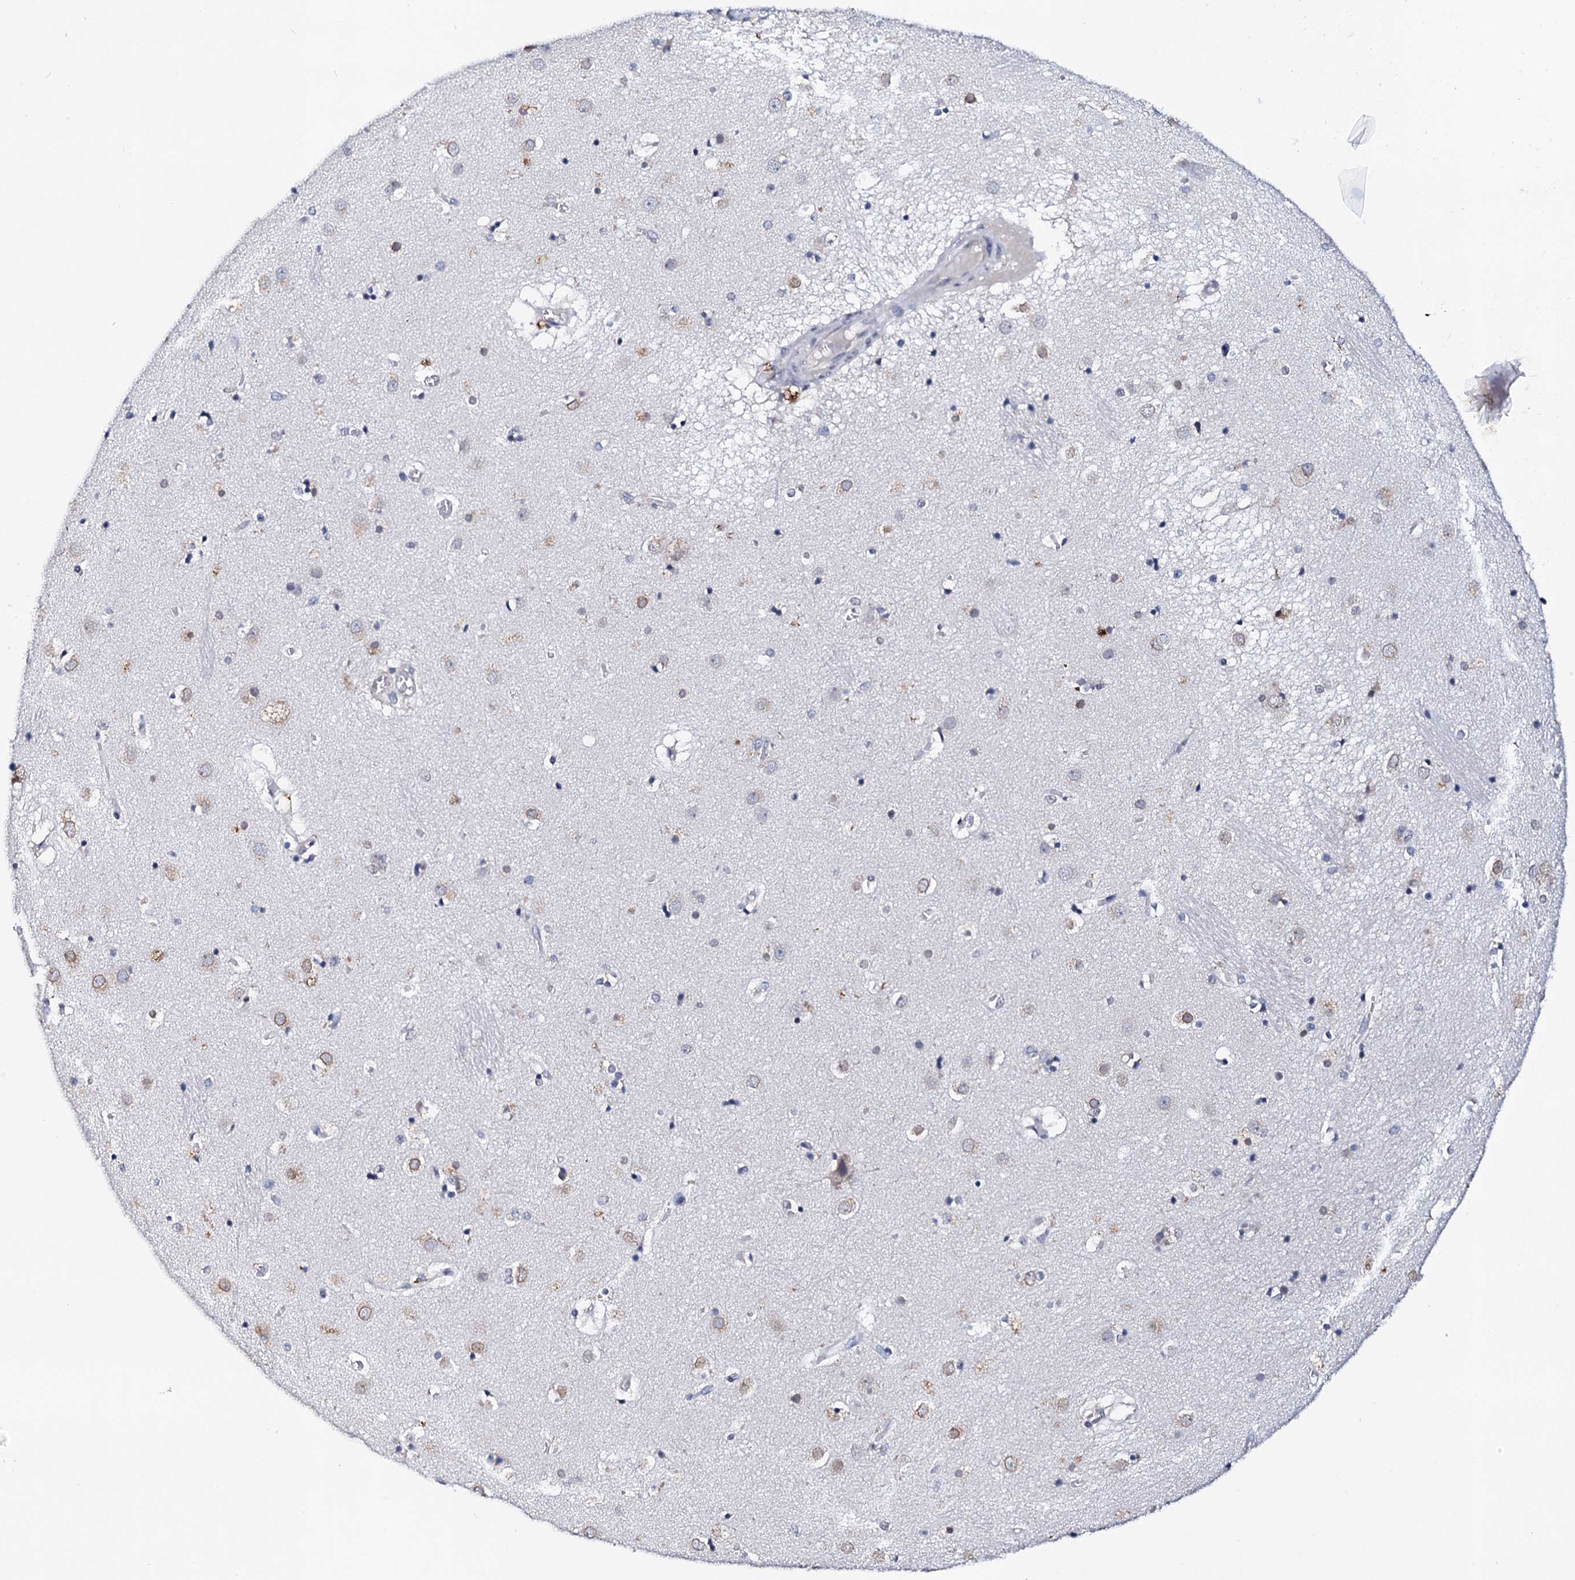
{"staining": {"intensity": "negative", "quantity": "none", "location": "none"}, "tissue": "caudate", "cell_type": "Glial cells", "image_type": "normal", "snomed": [{"axis": "morphology", "description": "Normal tissue, NOS"}, {"axis": "topography", "description": "Lateral ventricle wall"}], "caption": "Immunohistochemistry (IHC) histopathology image of normal human caudate stained for a protein (brown), which reveals no expression in glial cells.", "gene": "NUP58", "patient": {"sex": "male", "age": 70}}